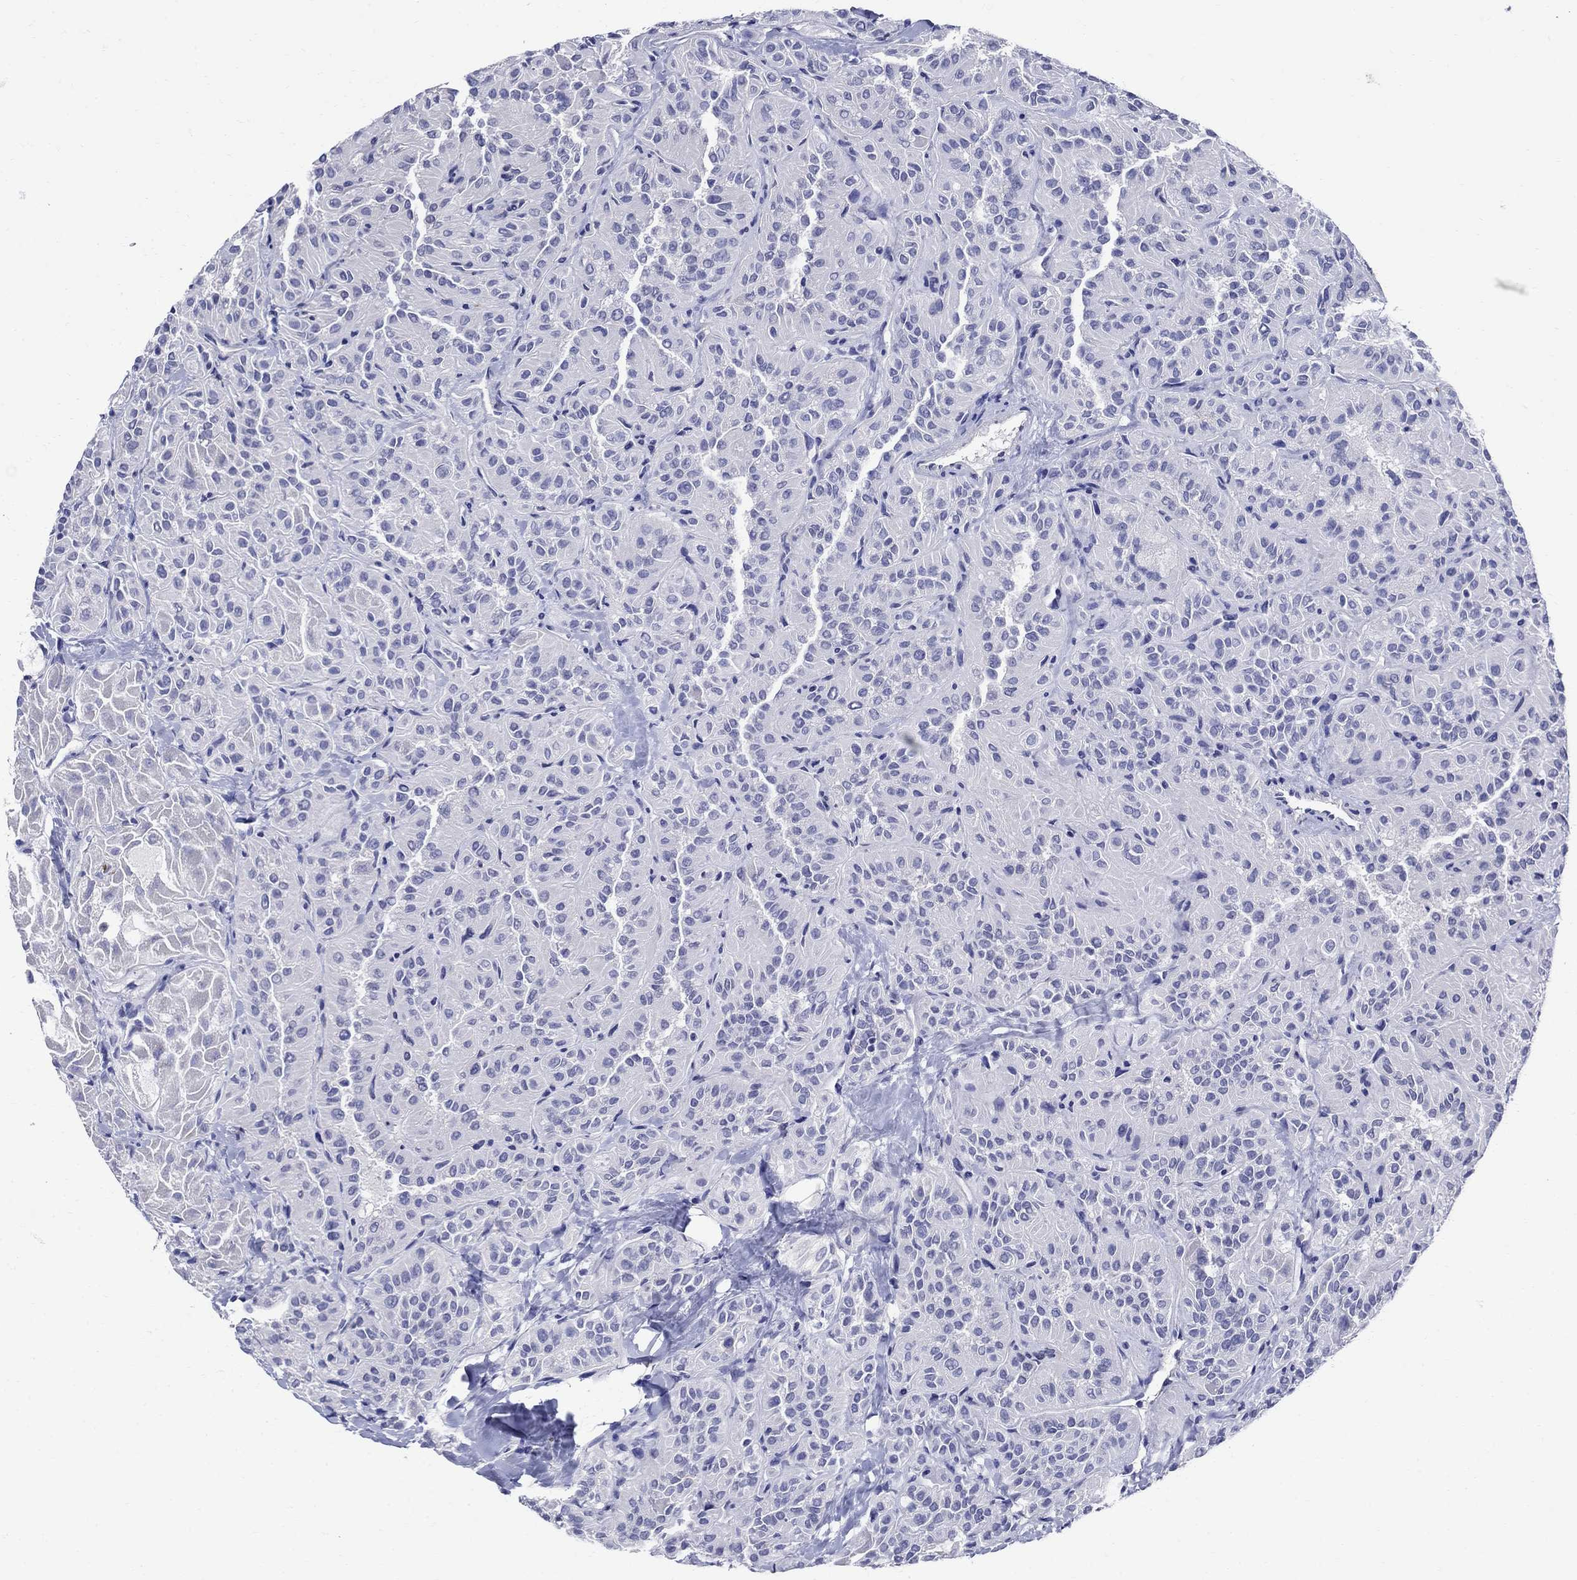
{"staining": {"intensity": "negative", "quantity": "none", "location": "none"}, "tissue": "thyroid cancer", "cell_type": "Tumor cells", "image_type": "cancer", "snomed": [{"axis": "morphology", "description": "Papillary adenocarcinoma, NOS"}, {"axis": "topography", "description": "Thyroid gland"}], "caption": "This micrograph is of papillary adenocarcinoma (thyroid) stained with immunohistochemistry (IHC) to label a protein in brown with the nuclei are counter-stained blue. There is no staining in tumor cells. The staining is performed using DAB (3,3'-diaminobenzidine) brown chromogen with nuclei counter-stained in using hematoxylin.", "gene": "SMCP", "patient": {"sex": "female", "age": 45}}